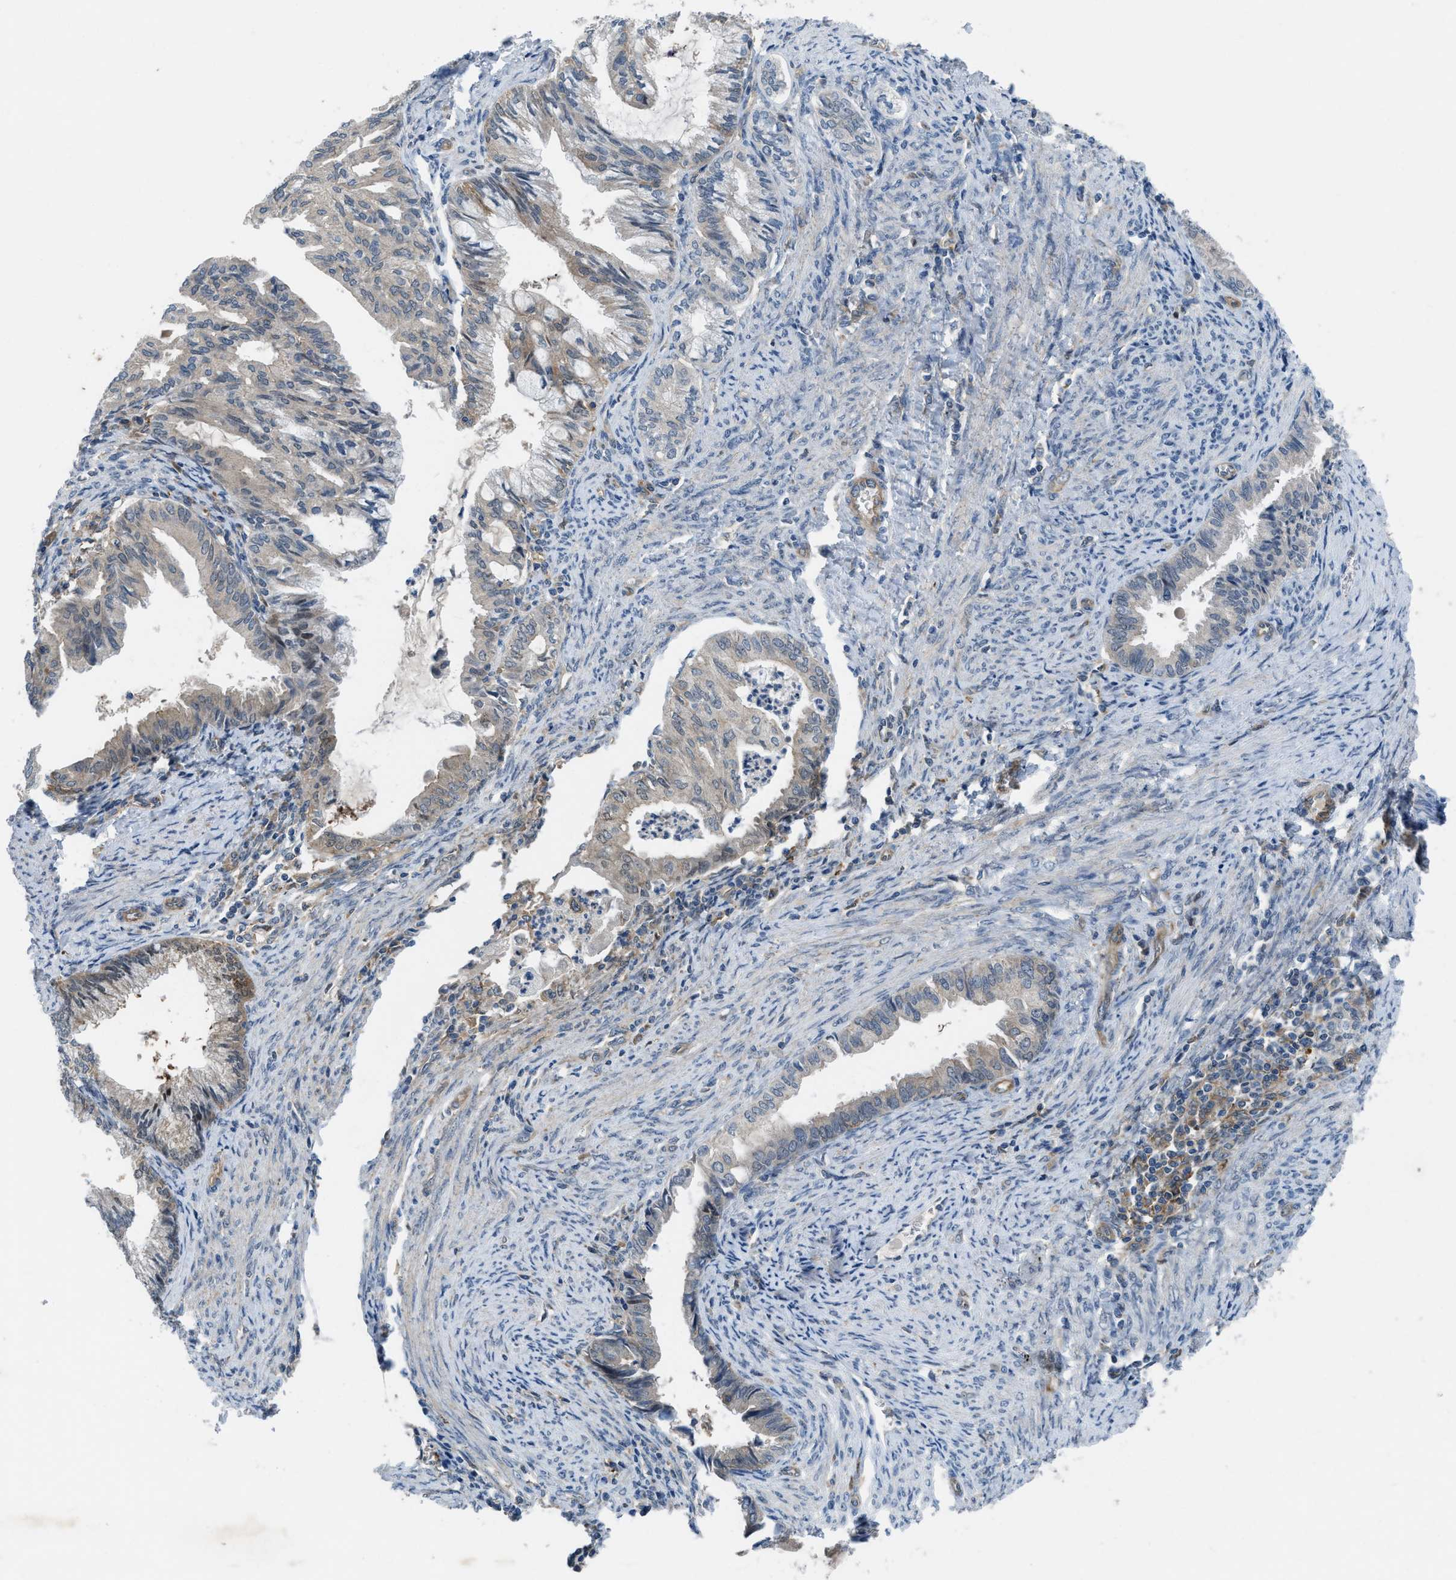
{"staining": {"intensity": "moderate", "quantity": "<25%", "location": "cytoplasmic/membranous"}, "tissue": "endometrial cancer", "cell_type": "Tumor cells", "image_type": "cancer", "snomed": [{"axis": "morphology", "description": "Adenocarcinoma, NOS"}, {"axis": "topography", "description": "Endometrium"}], "caption": "Protein expression analysis of human endometrial adenocarcinoma reveals moderate cytoplasmic/membranous expression in about <25% of tumor cells.", "gene": "BAZ2B", "patient": {"sex": "female", "age": 86}}